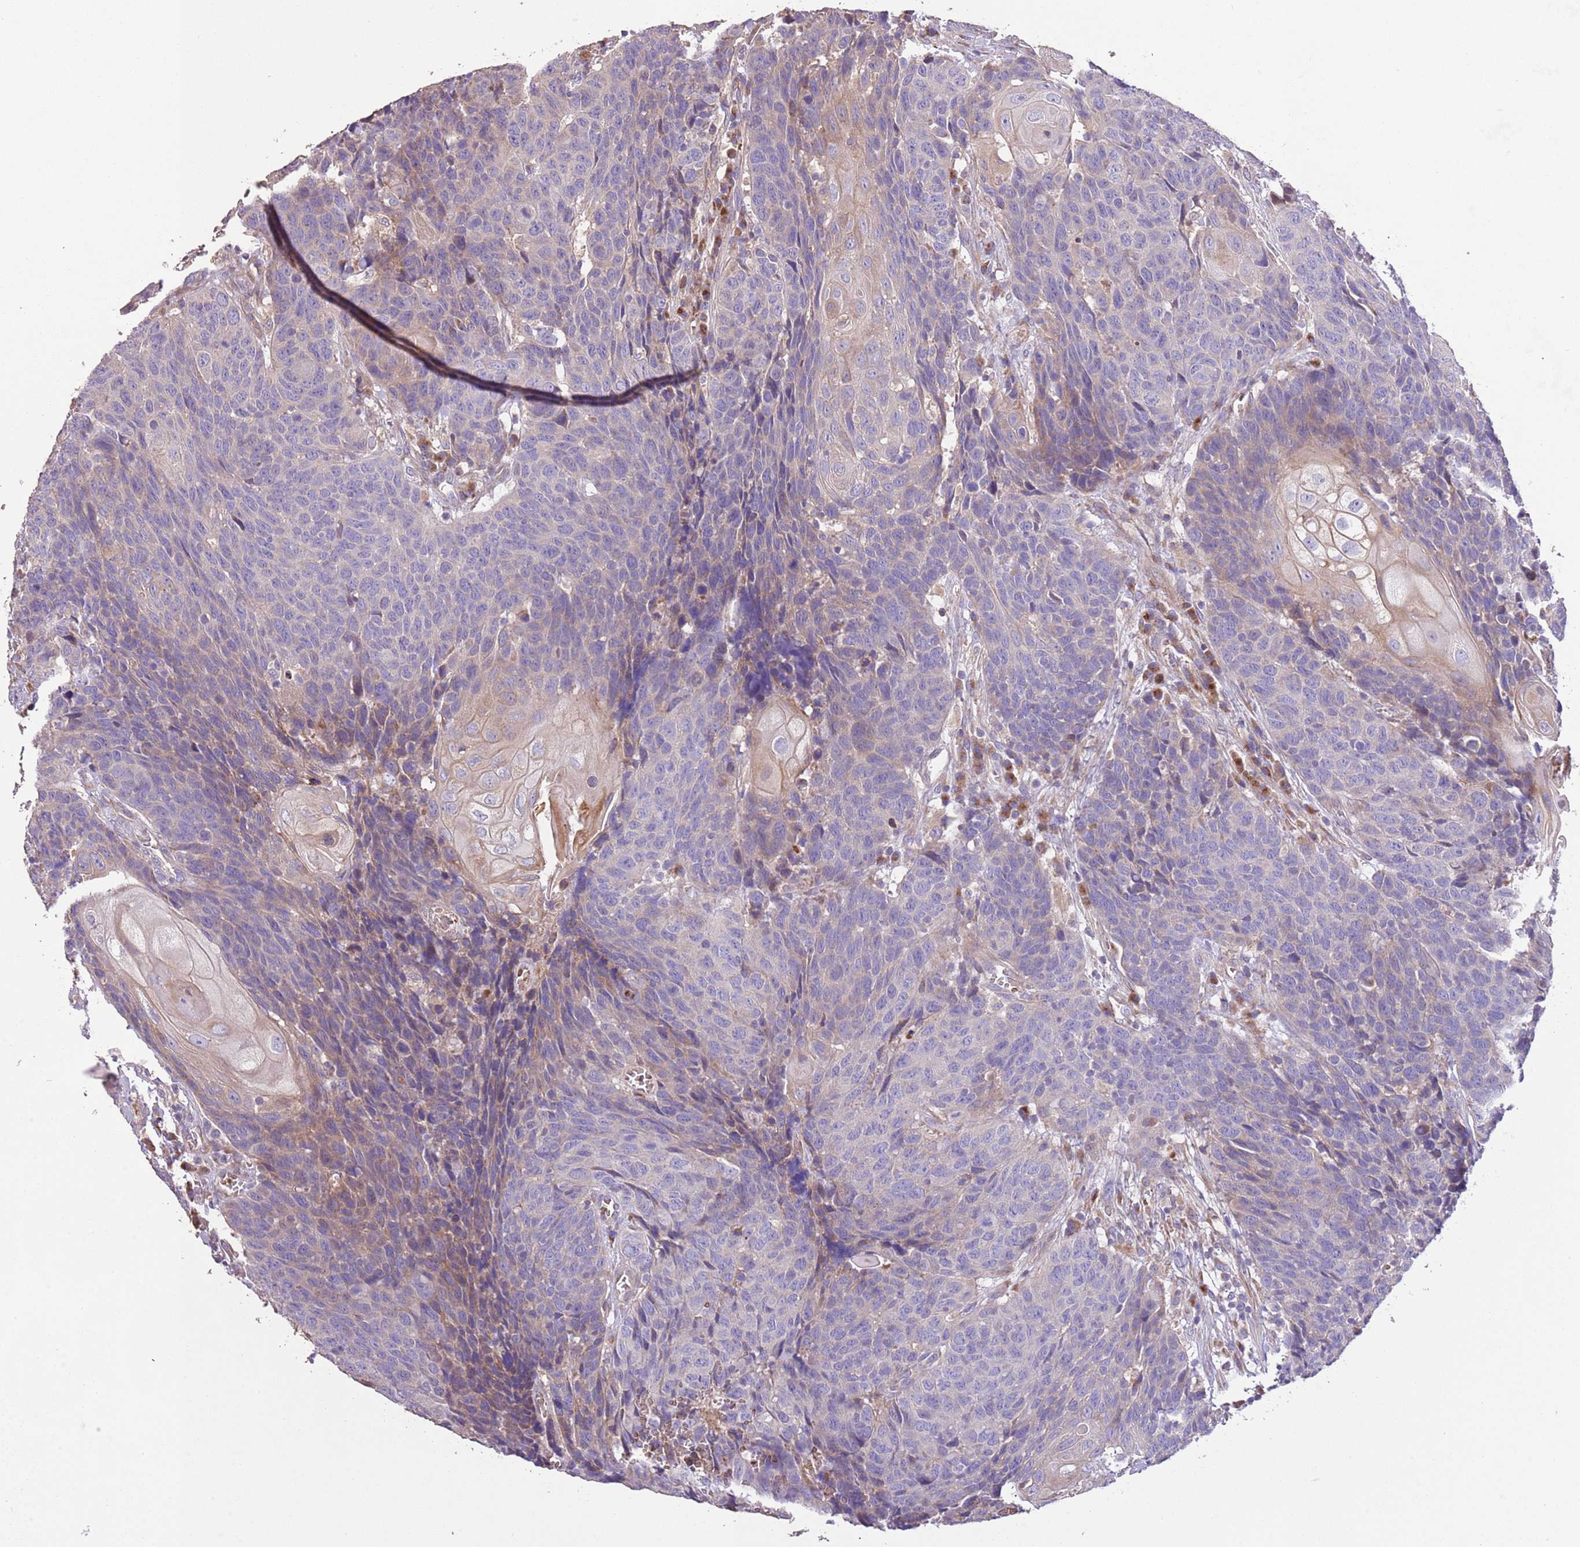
{"staining": {"intensity": "weak", "quantity": "<25%", "location": "cytoplasmic/membranous"}, "tissue": "head and neck cancer", "cell_type": "Tumor cells", "image_type": "cancer", "snomed": [{"axis": "morphology", "description": "Squamous cell carcinoma, NOS"}, {"axis": "topography", "description": "Head-Neck"}], "caption": "Histopathology image shows no significant protein positivity in tumor cells of head and neck cancer (squamous cell carcinoma).", "gene": "PIGA", "patient": {"sex": "male", "age": 66}}